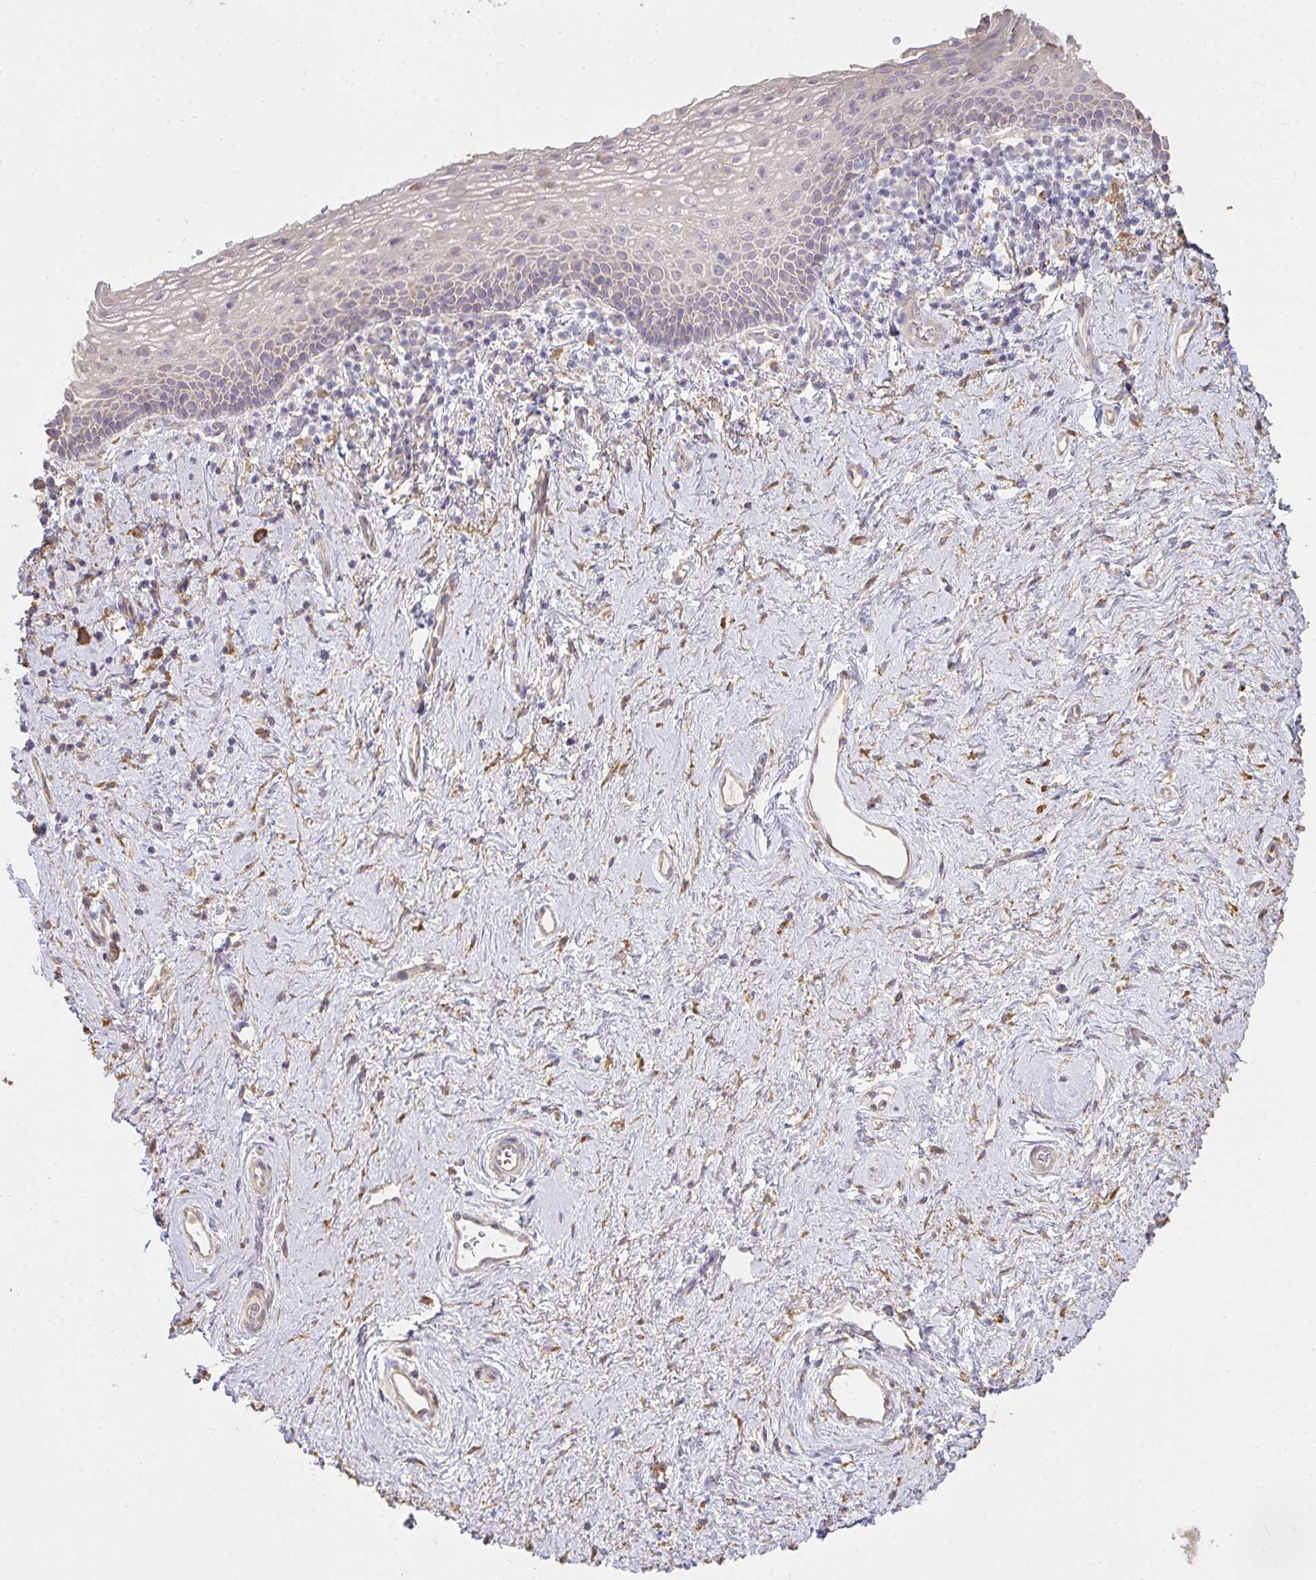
{"staining": {"intensity": "weak", "quantity": "<25%", "location": "cytoplasmic/membranous"}, "tissue": "vagina", "cell_type": "Squamous epithelial cells", "image_type": "normal", "snomed": [{"axis": "morphology", "description": "Normal tissue, NOS"}, {"axis": "topography", "description": "Vagina"}], "caption": "Protein analysis of normal vagina exhibits no significant staining in squamous epithelial cells. (DAB immunohistochemistry (IHC) with hematoxylin counter stain).", "gene": "BRINP3", "patient": {"sex": "female", "age": 61}}